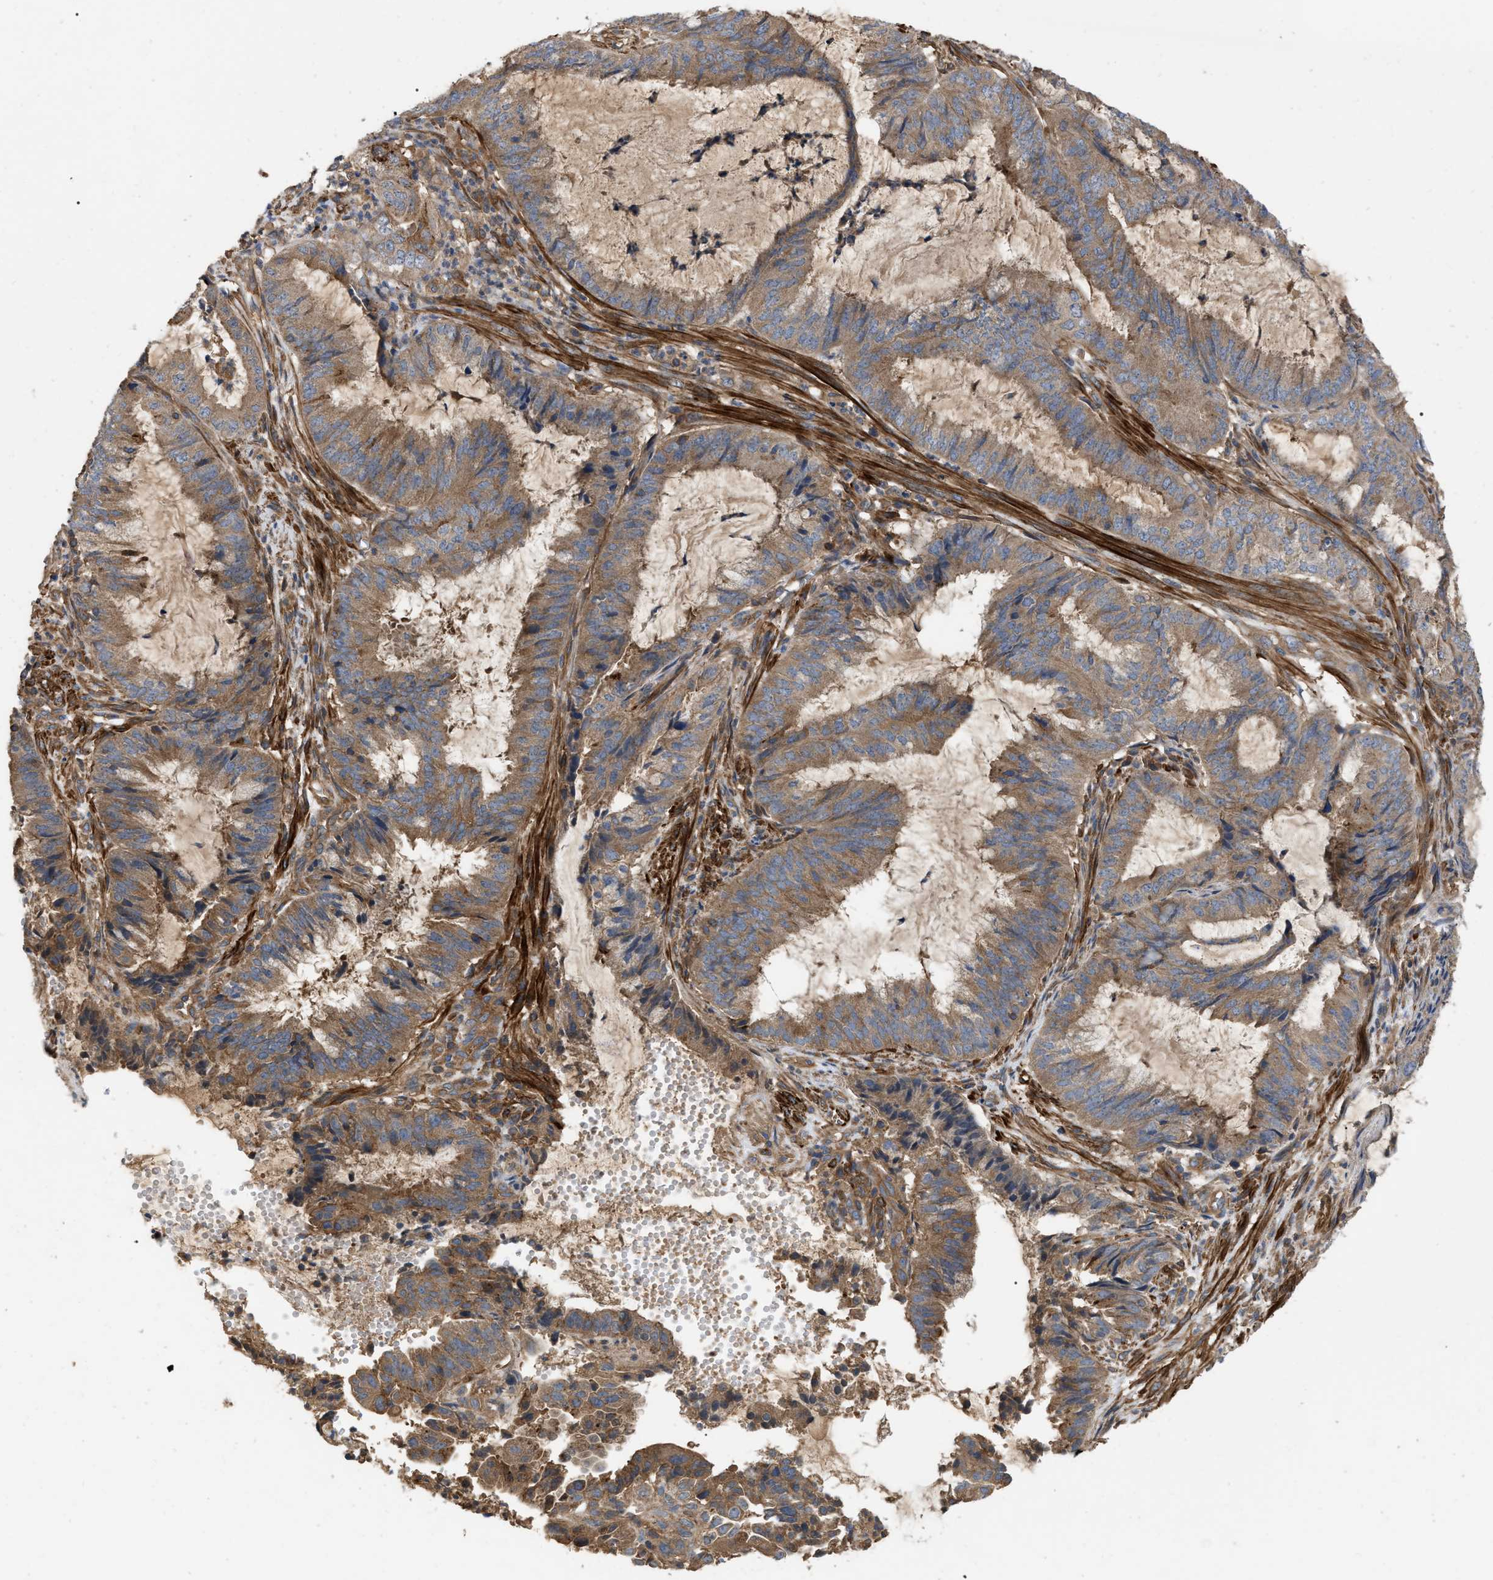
{"staining": {"intensity": "moderate", "quantity": ">75%", "location": "cytoplasmic/membranous"}, "tissue": "endometrial cancer", "cell_type": "Tumor cells", "image_type": "cancer", "snomed": [{"axis": "morphology", "description": "Adenocarcinoma, NOS"}, {"axis": "topography", "description": "Endometrium"}], "caption": "About >75% of tumor cells in human endometrial cancer show moderate cytoplasmic/membranous protein expression as visualized by brown immunohistochemical staining.", "gene": "RABEP1", "patient": {"sex": "female", "age": 51}}